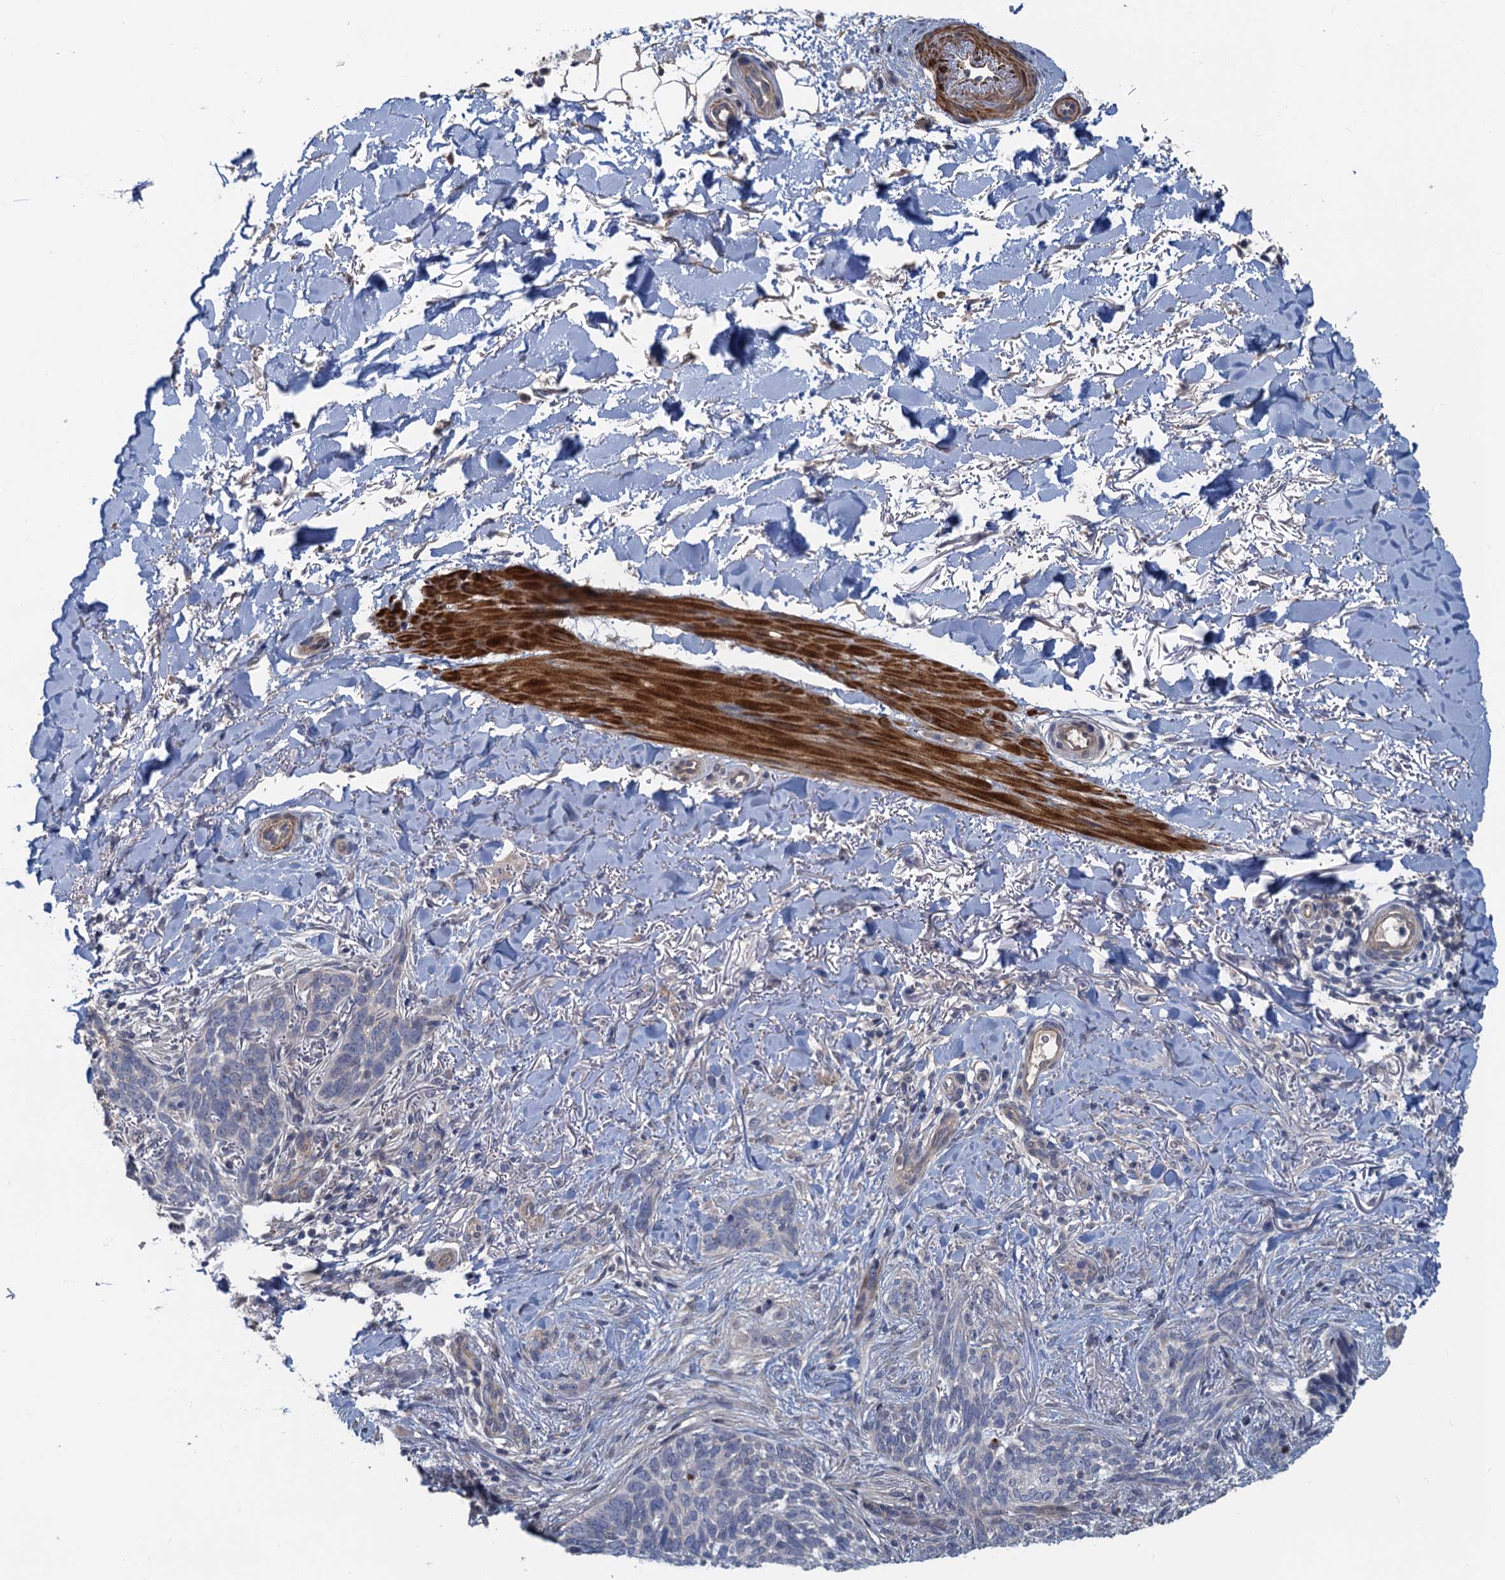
{"staining": {"intensity": "negative", "quantity": "none", "location": "none"}, "tissue": "skin cancer", "cell_type": "Tumor cells", "image_type": "cancer", "snomed": [{"axis": "morphology", "description": "Normal tissue, NOS"}, {"axis": "morphology", "description": "Basal cell carcinoma"}, {"axis": "topography", "description": "Skin"}], "caption": "Immunohistochemical staining of human skin cancer (basal cell carcinoma) reveals no significant expression in tumor cells.", "gene": "MYO16", "patient": {"sex": "female", "age": 67}}